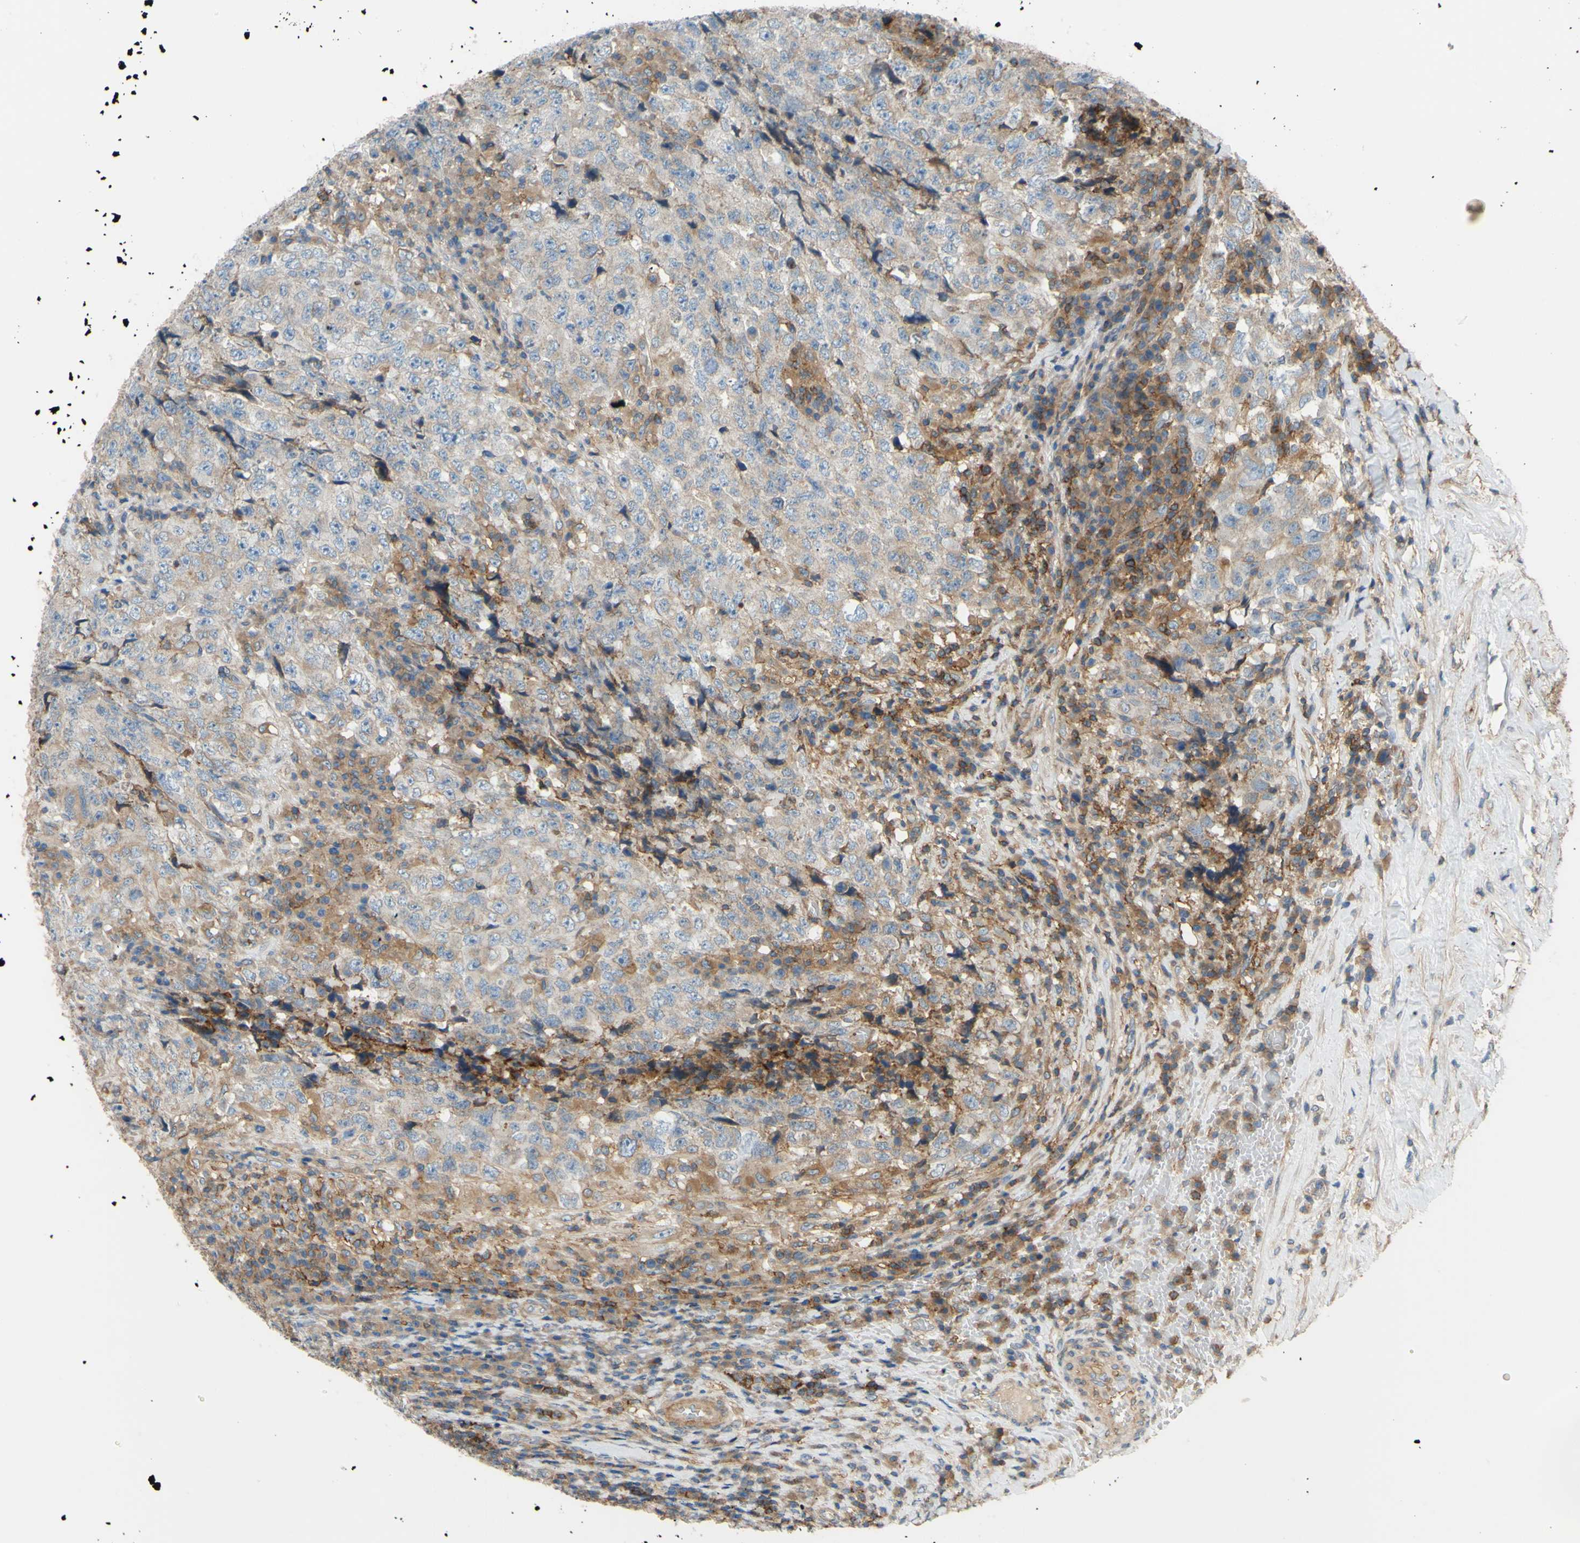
{"staining": {"intensity": "weak", "quantity": "25%-75%", "location": "cytoplasmic/membranous"}, "tissue": "testis cancer", "cell_type": "Tumor cells", "image_type": "cancer", "snomed": [{"axis": "morphology", "description": "Necrosis, NOS"}, {"axis": "morphology", "description": "Carcinoma, Embryonal, NOS"}, {"axis": "topography", "description": "Testis"}], "caption": "About 25%-75% of tumor cells in human embryonal carcinoma (testis) show weak cytoplasmic/membranous protein staining as visualized by brown immunohistochemical staining.", "gene": "POR", "patient": {"sex": "male", "age": 19}}